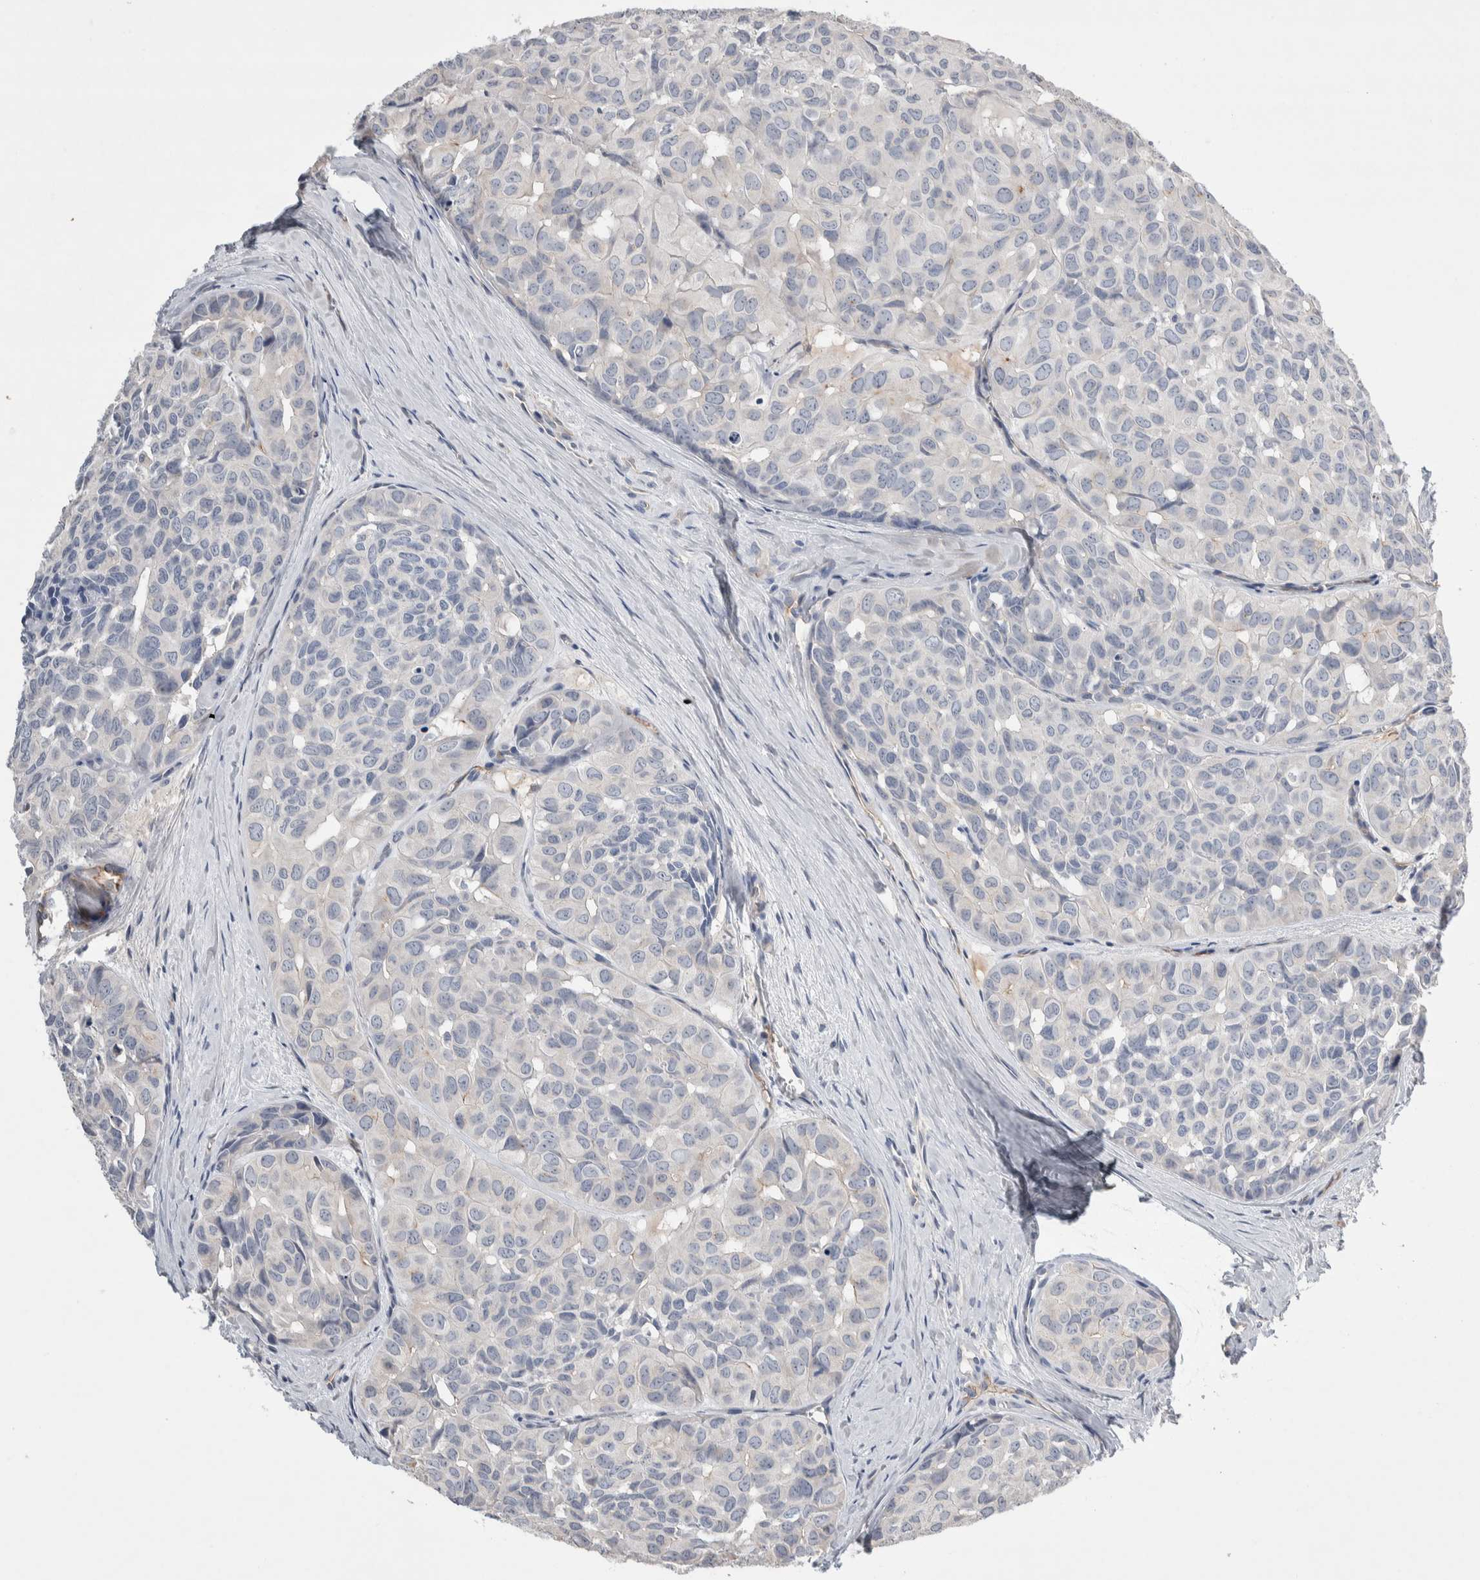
{"staining": {"intensity": "negative", "quantity": "none", "location": "none"}, "tissue": "head and neck cancer", "cell_type": "Tumor cells", "image_type": "cancer", "snomed": [{"axis": "morphology", "description": "Adenocarcinoma, NOS"}, {"axis": "topography", "description": "Salivary gland, NOS"}, {"axis": "topography", "description": "Head-Neck"}], "caption": "High power microscopy micrograph of an immunohistochemistry (IHC) image of head and neck cancer (adenocarcinoma), revealing no significant expression in tumor cells.", "gene": "CEP131", "patient": {"sex": "female", "age": 76}}